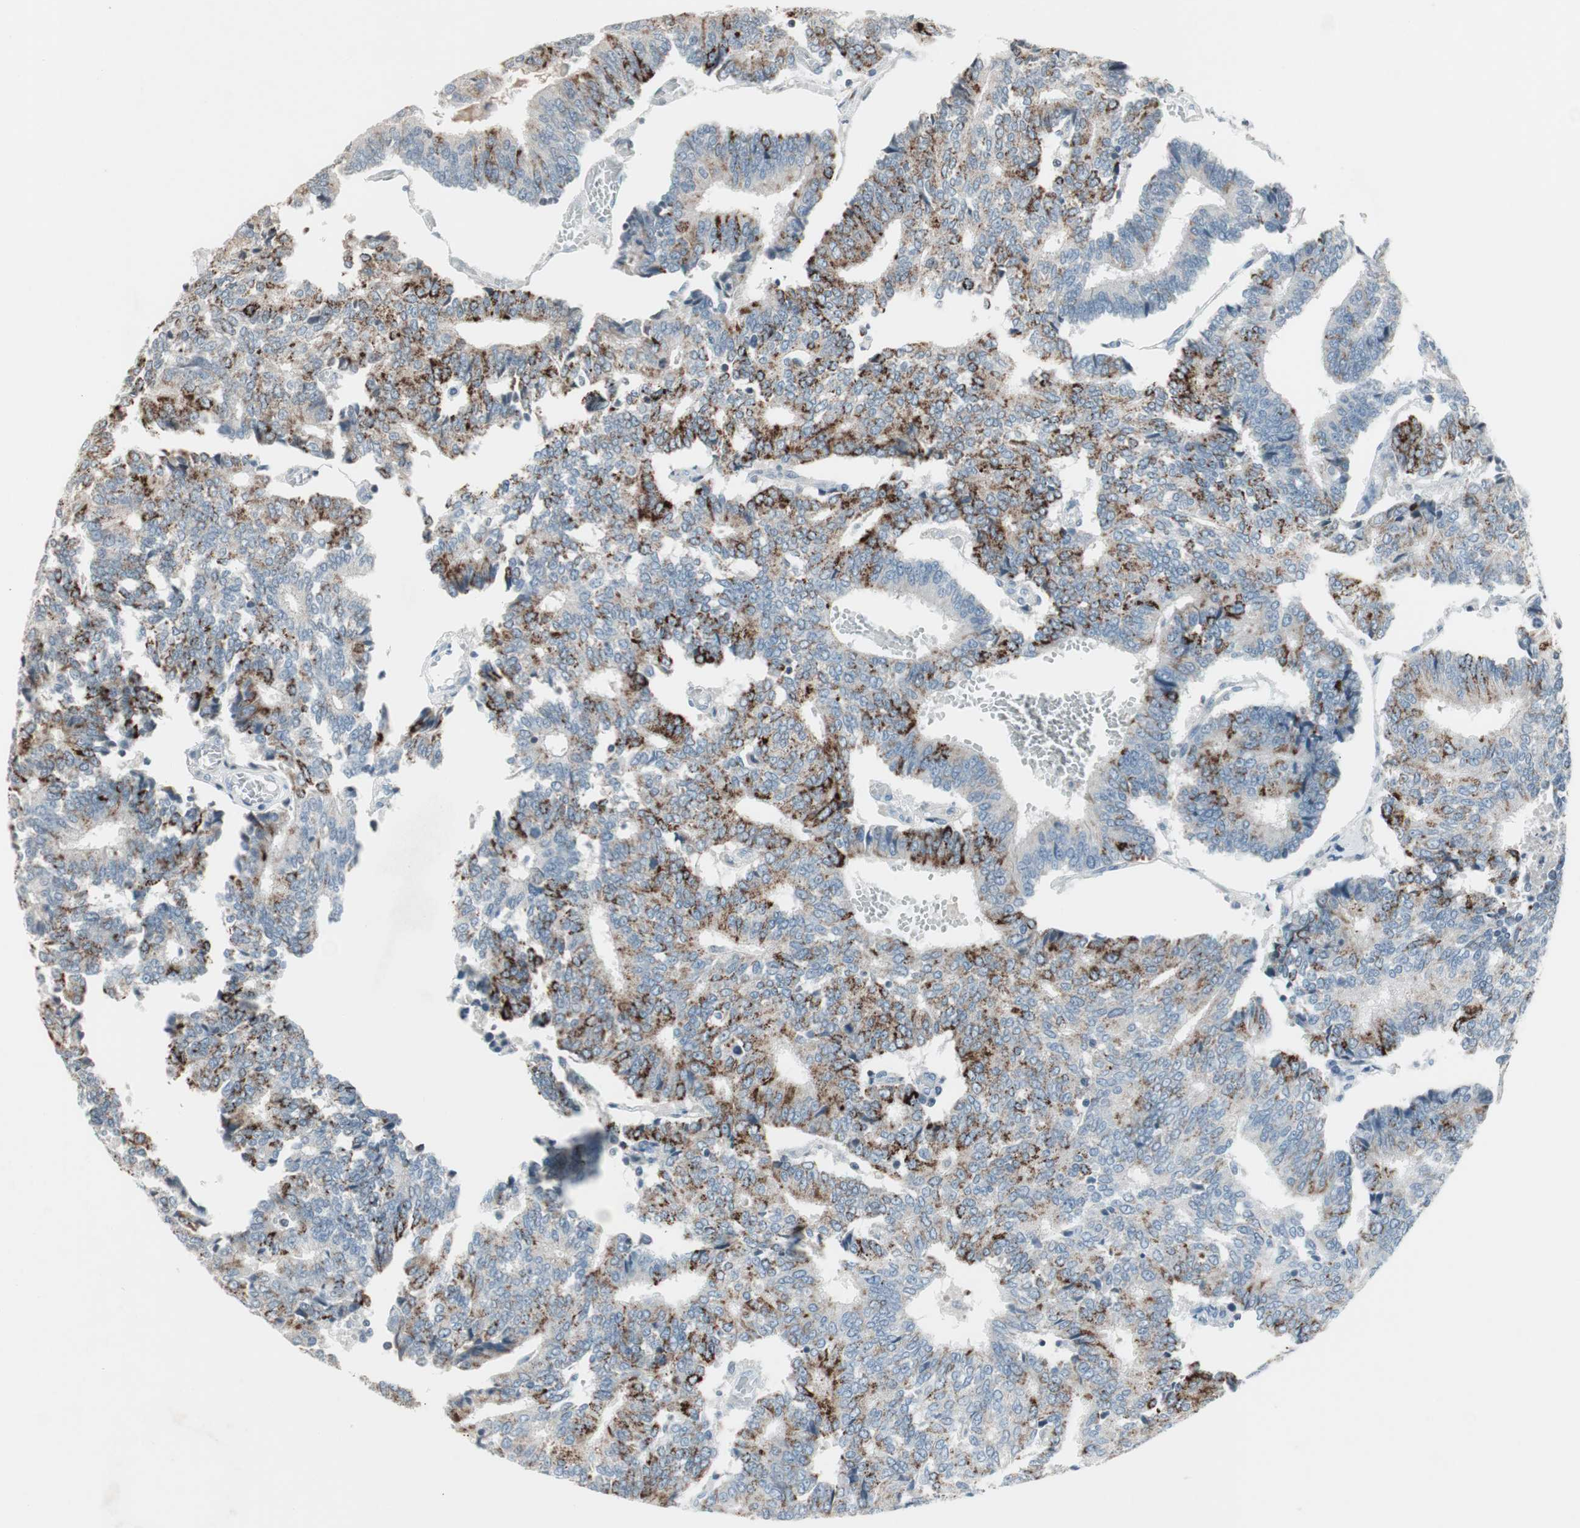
{"staining": {"intensity": "strong", "quantity": "25%-75%", "location": "cytoplasmic/membranous"}, "tissue": "prostate cancer", "cell_type": "Tumor cells", "image_type": "cancer", "snomed": [{"axis": "morphology", "description": "Adenocarcinoma, High grade"}, {"axis": "topography", "description": "Prostate"}], "caption": "DAB (3,3'-diaminobenzidine) immunohistochemical staining of human prostate cancer (adenocarcinoma (high-grade)) exhibits strong cytoplasmic/membranous protein expression in about 25%-75% of tumor cells.", "gene": "ARG2", "patient": {"sex": "male", "age": 55}}